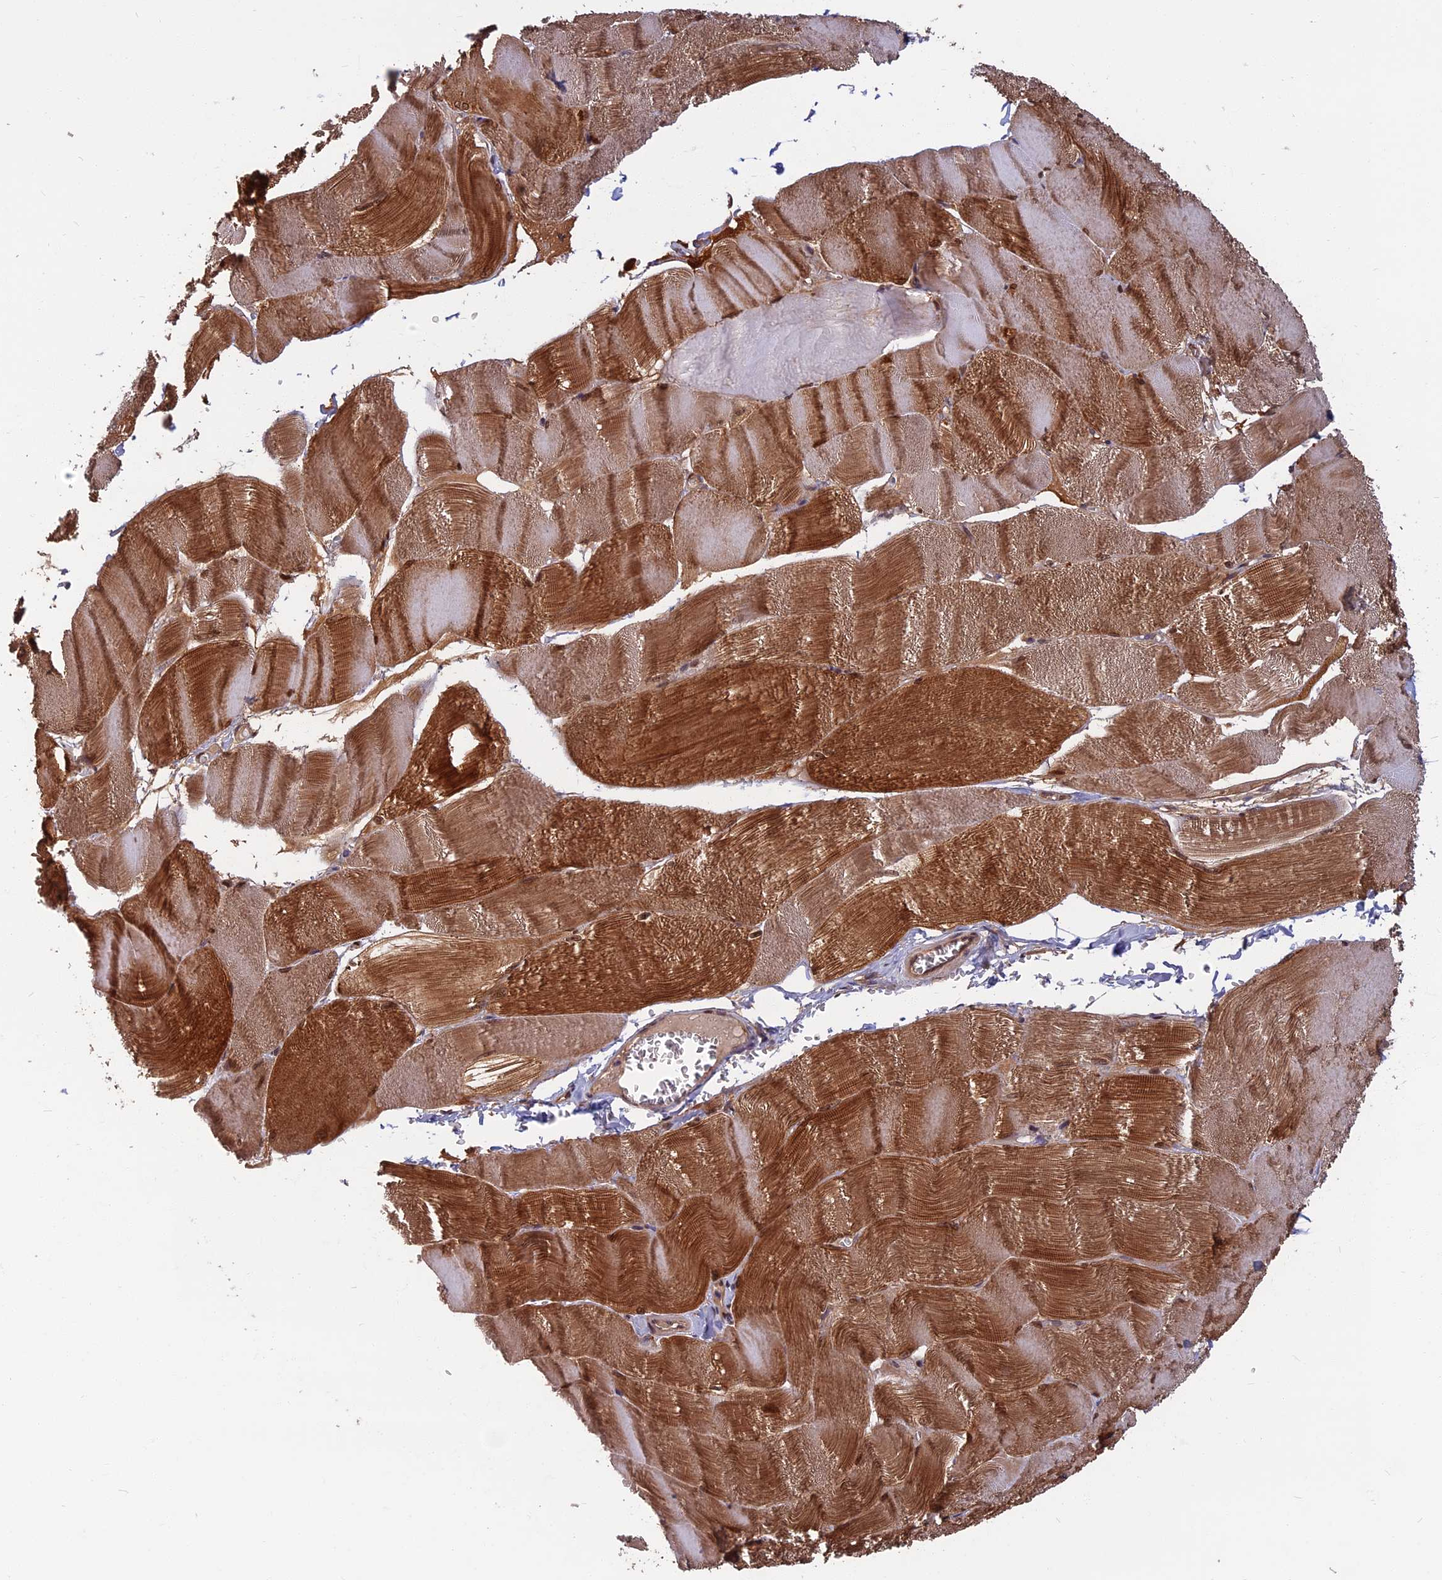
{"staining": {"intensity": "moderate", "quantity": ">75%", "location": "cytoplasmic/membranous,nuclear"}, "tissue": "skeletal muscle", "cell_type": "Myocytes", "image_type": "normal", "snomed": [{"axis": "morphology", "description": "Normal tissue, NOS"}, {"axis": "morphology", "description": "Basal cell carcinoma"}, {"axis": "topography", "description": "Skeletal muscle"}], "caption": "An IHC micrograph of unremarkable tissue is shown. Protein staining in brown labels moderate cytoplasmic/membranous,nuclear positivity in skeletal muscle within myocytes.", "gene": "SPG11", "patient": {"sex": "female", "age": 64}}